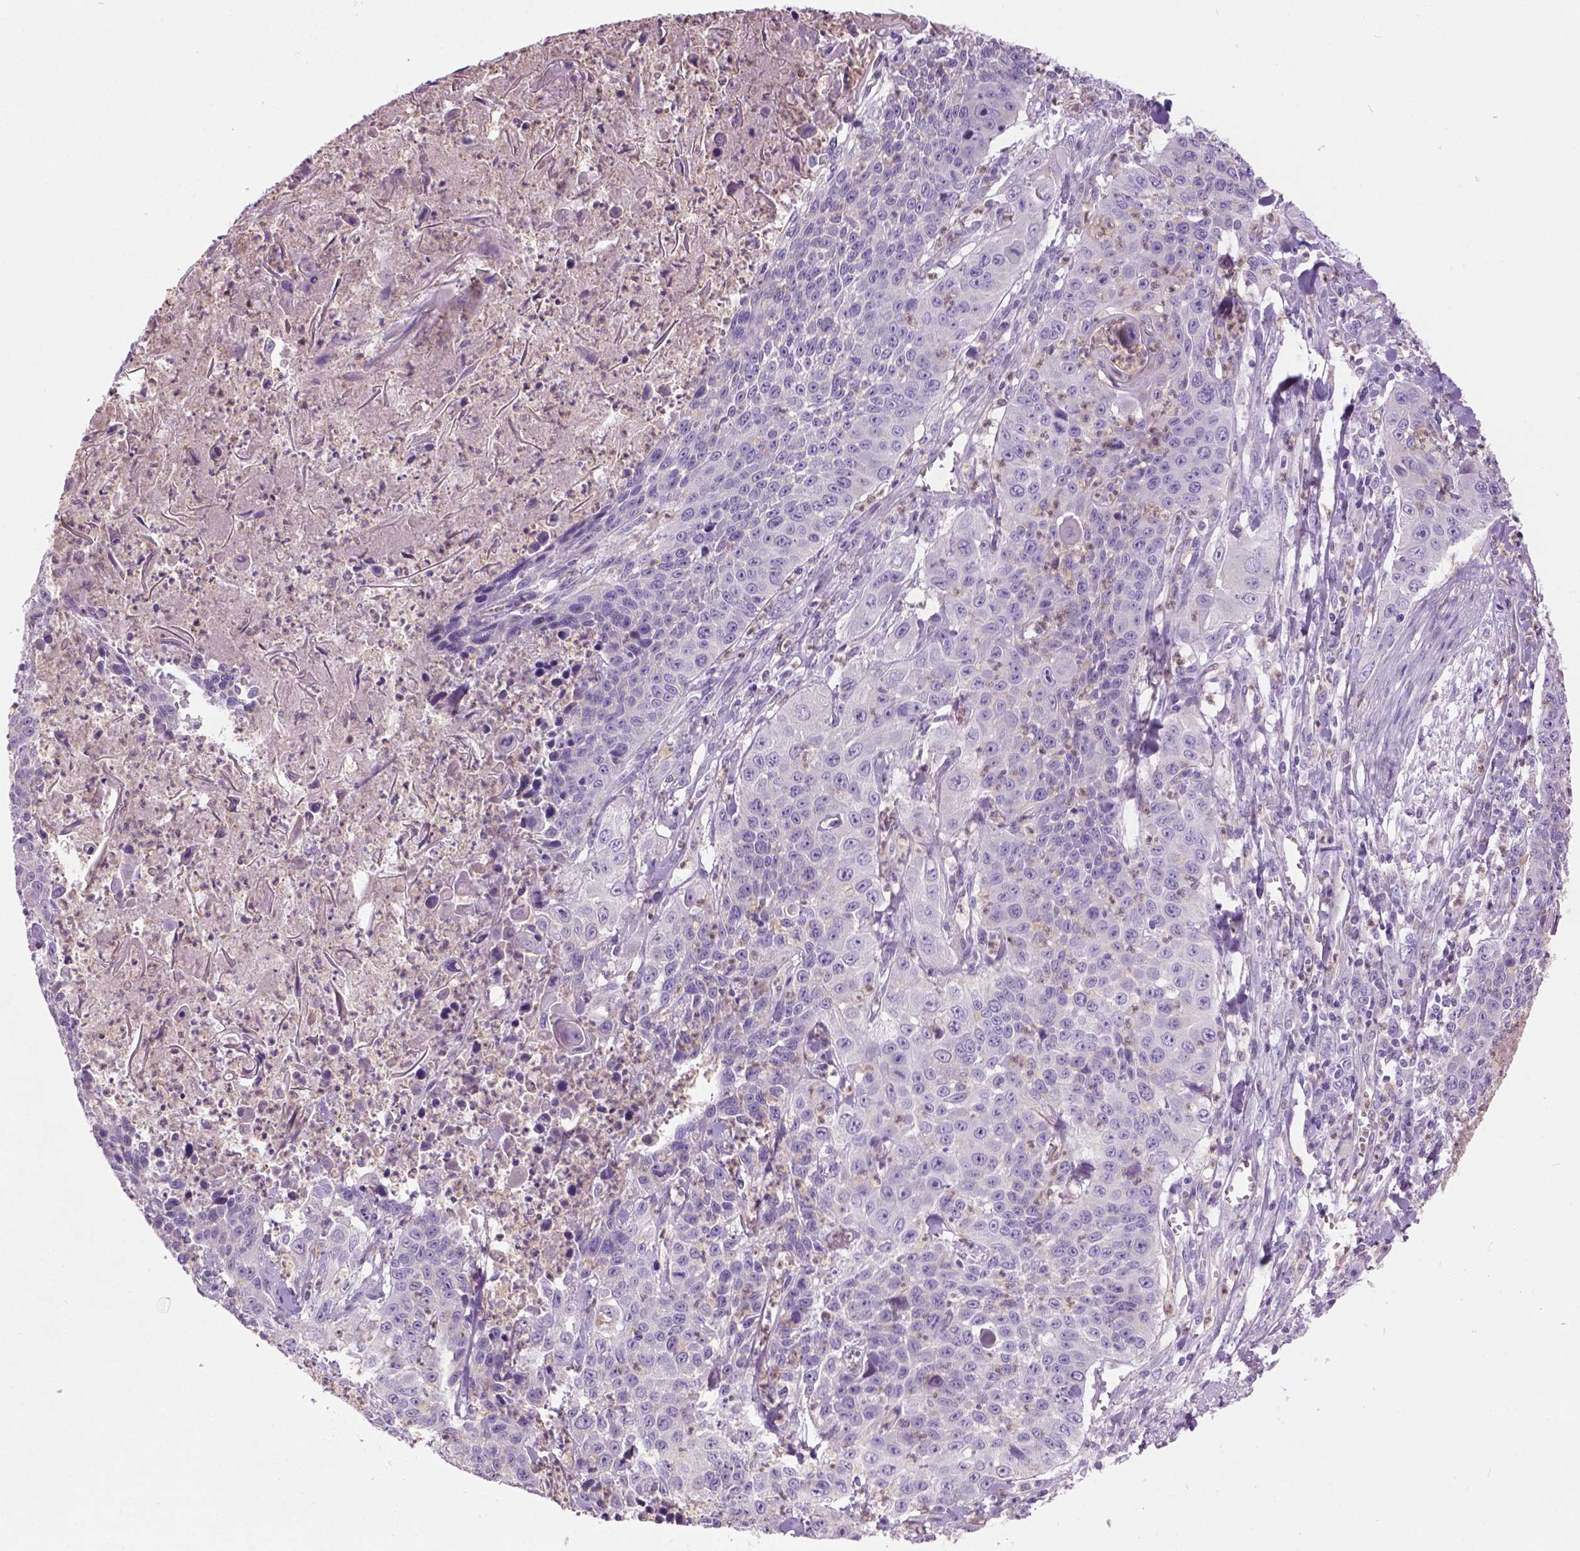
{"staining": {"intensity": "negative", "quantity": "none", "location": "none"}, "tissue": "lung cancer", "cell_type": "Tumor cells", "image_type": "cancer", "snomed": [{"axis": "morphology", "description": "Squamous cell carcinoma, NOS"}, {"axis": "morphology", "description": "Squamous cell carcinoma, metastatic, NOS"}, {"axis": "topography", "description": "Lung"}, {"axis": "topography", "description": "Pleura, NOS"}], "caption": "An image of lung cancer stained for a protein reveals no brown staining in tumor cells.", "gene": "CD84", "patient": {"sex": "male", "age": 72}}